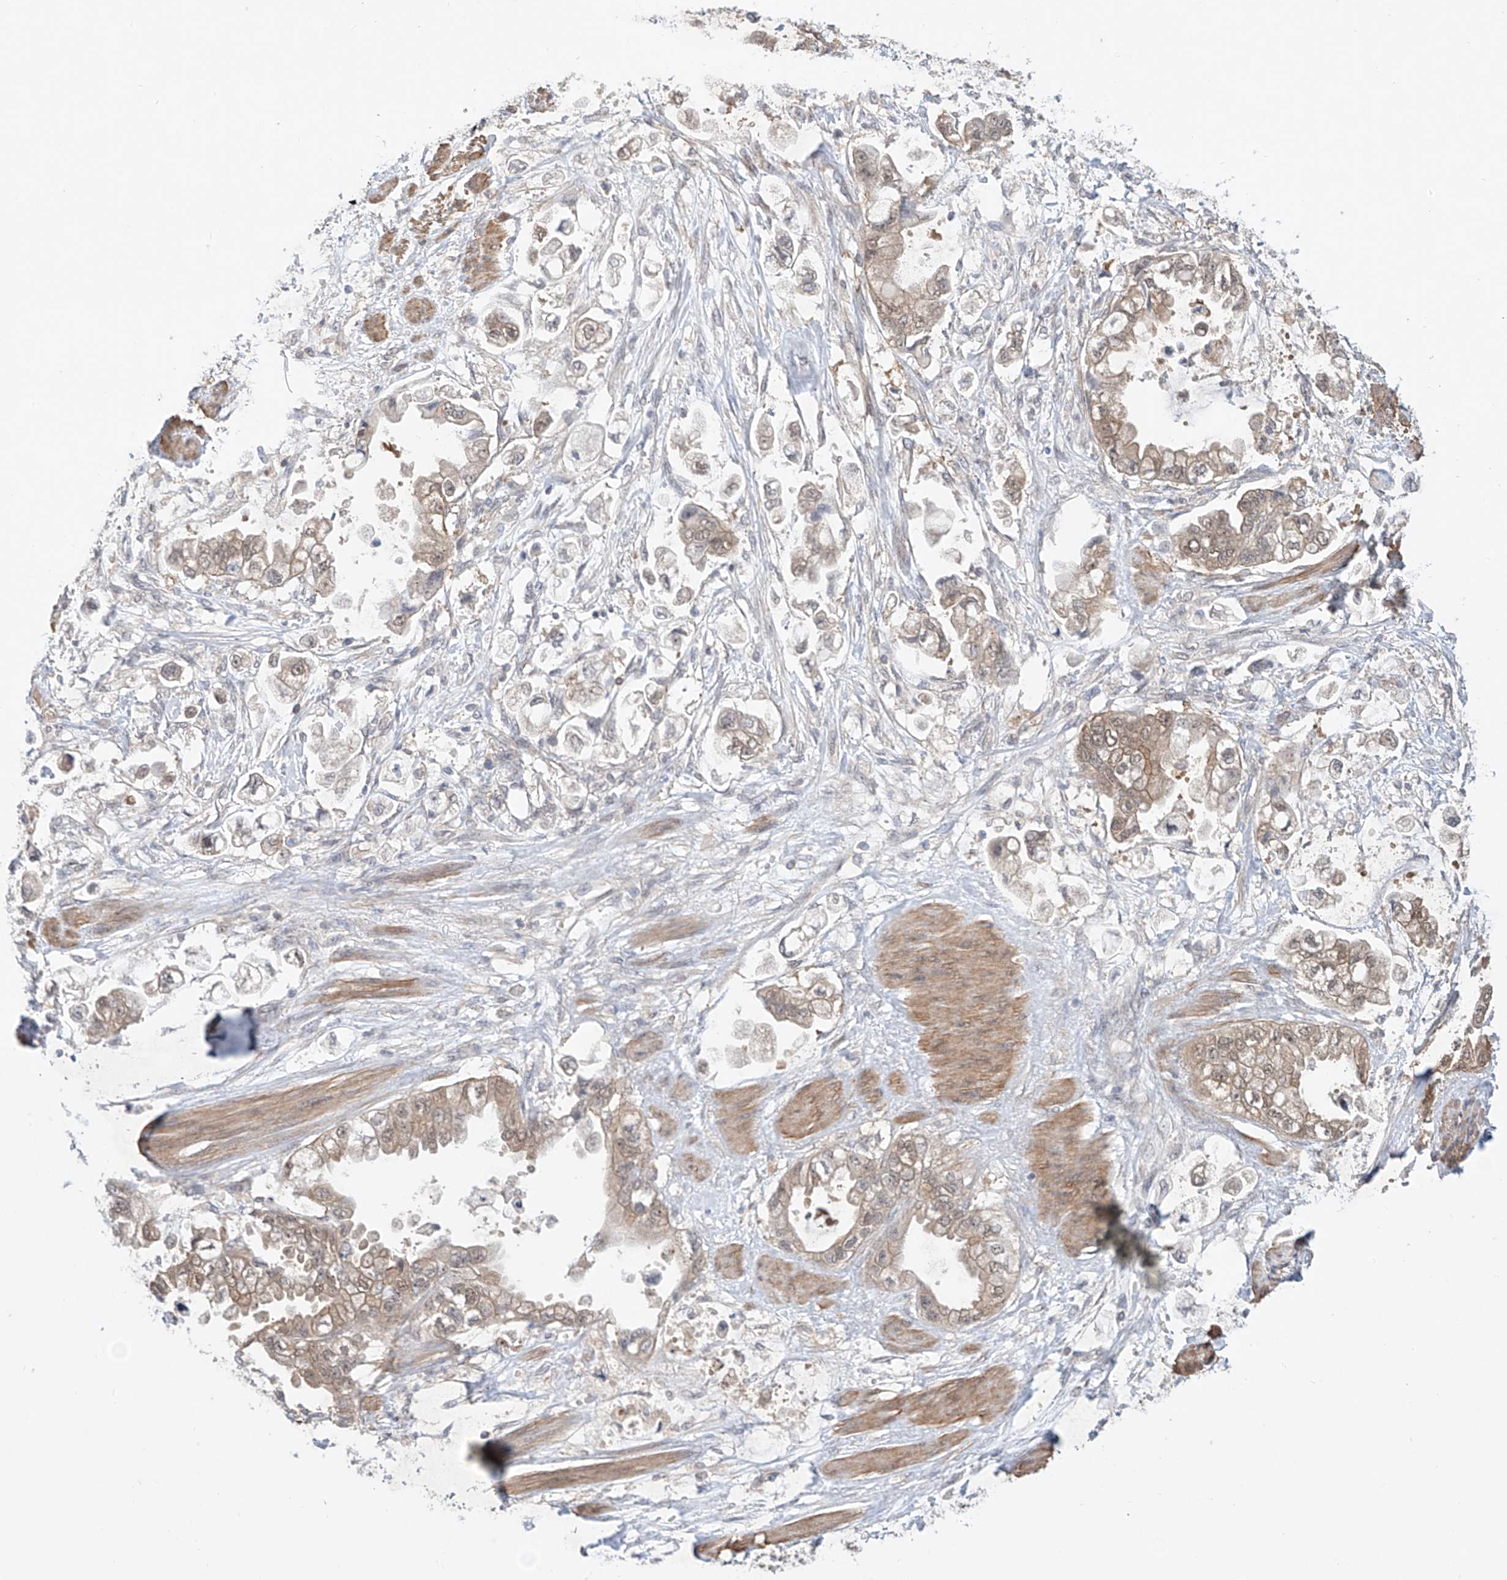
{"staining": {"intensity": "weak", "quantity": "25%-75%", "location": "cytoplasmic/membranous"}, "tissue": "stomach cancer", "cell_type": "Tumor cells", "image_type": "cancer", "snomed": [{"axis": "morphology", "description": "Adenocarcinoma, NOS"}, {"axis": "topography", "description": "Stomach"}], "caption": "Stomach adenocarcinoma stained with a protein marker shows weak staining in tumor cells.", "gene": "TSR2", "patient": {"sex": "male", "age": 62}}